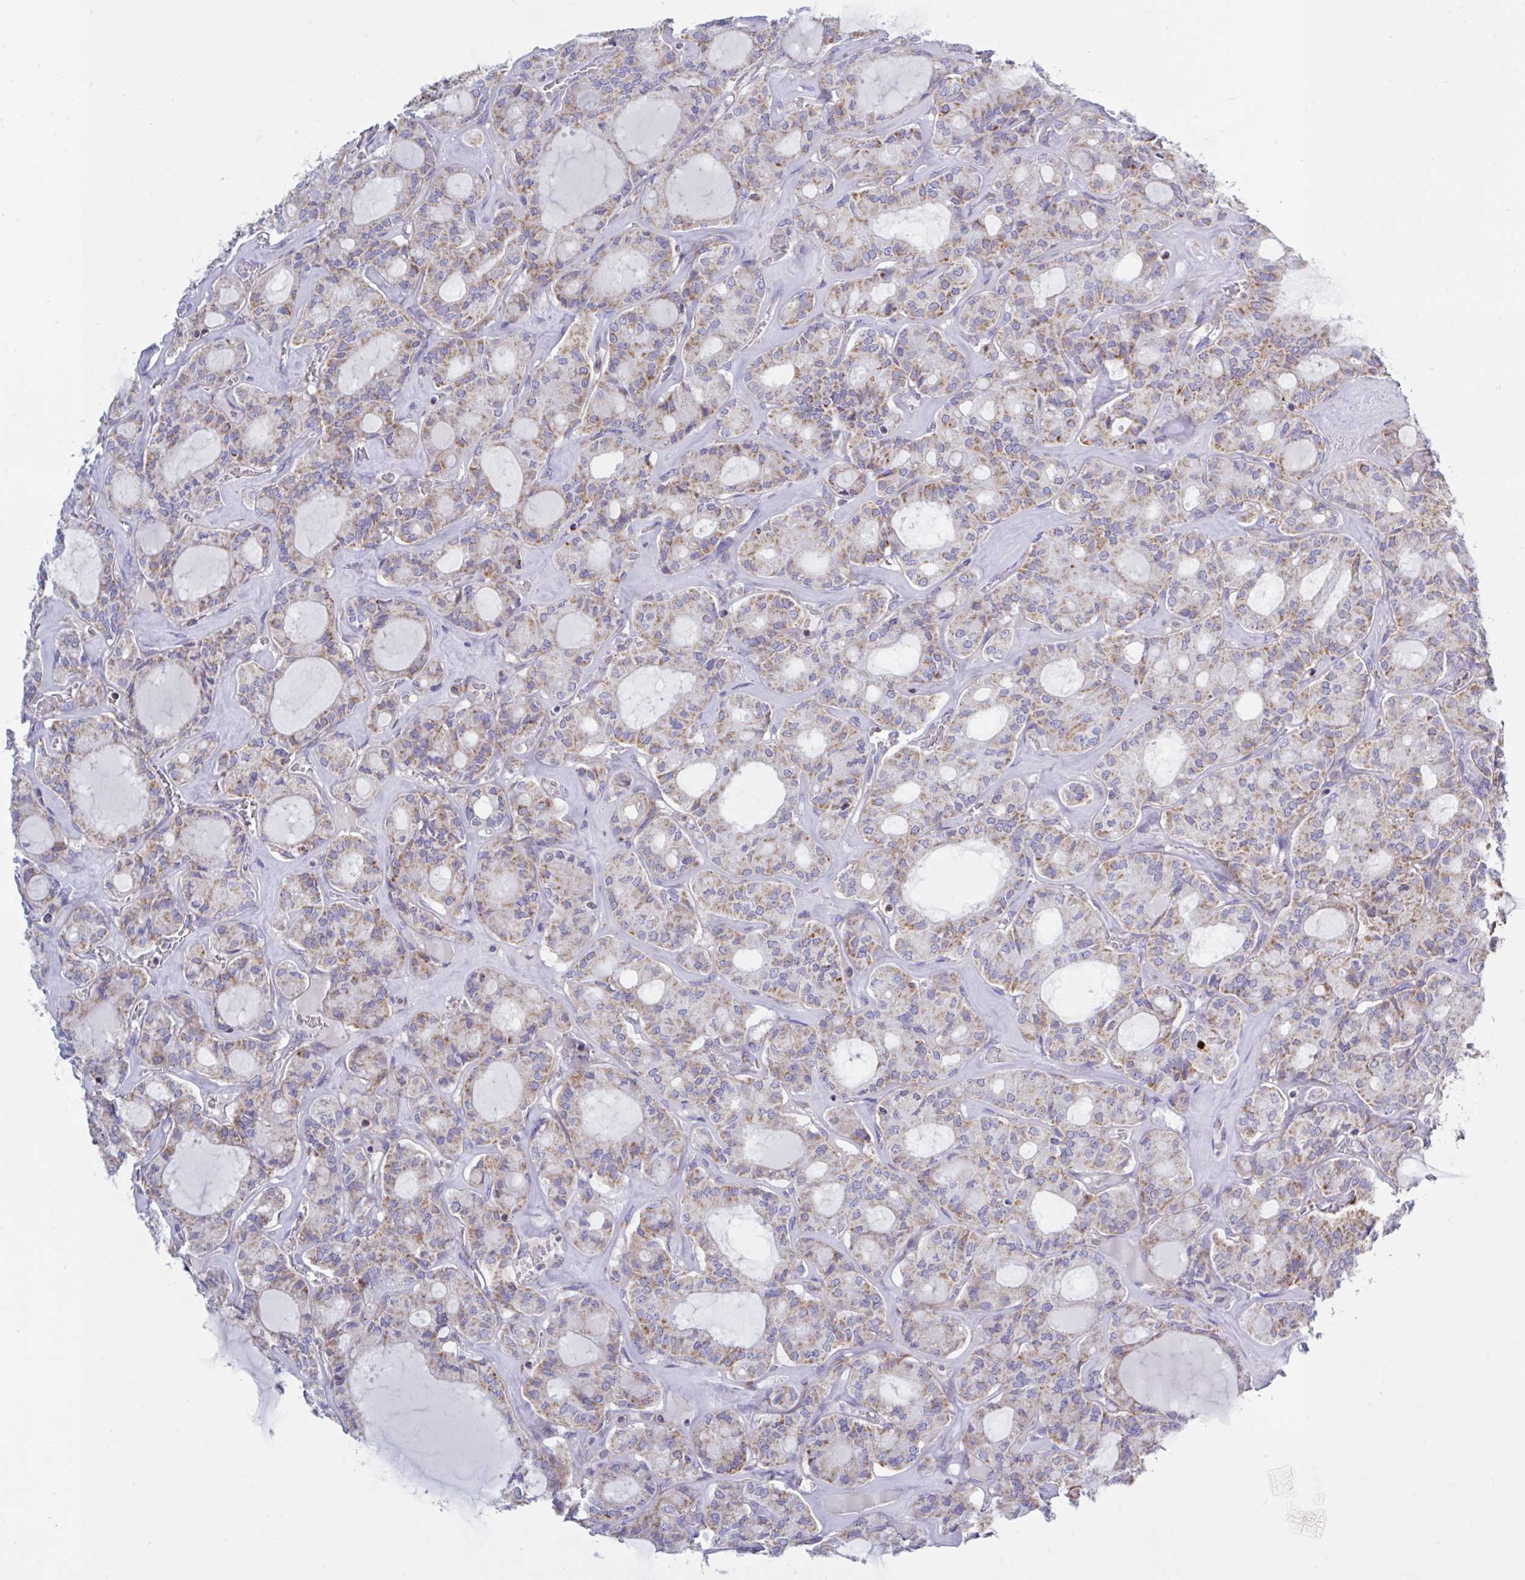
{"staining": {"intensity": "moderate", "quantity": "25%-75%", "location": "cytoplasmic/membranous"}, "tissue": "thyroid cancer", "cell_type": "Tumor cells", "image_type": "cancer", "snomed": [{"axis": "morphology", "description": "Papillary adenocarcinoma, NOS"}, {"axis": "topography", "description": "Thyroid gland"}], "caption": "Immunohistochemistry micrograph of human thyroid papillary adenocarcinoma stained for a protein (brown), which reveals medium levels of moderate cytoplasmic/membranous staining in about 25%-75% of tumor cells.", "gene": "HSPE1", "patient": {"sex": "male", "age": 87}}